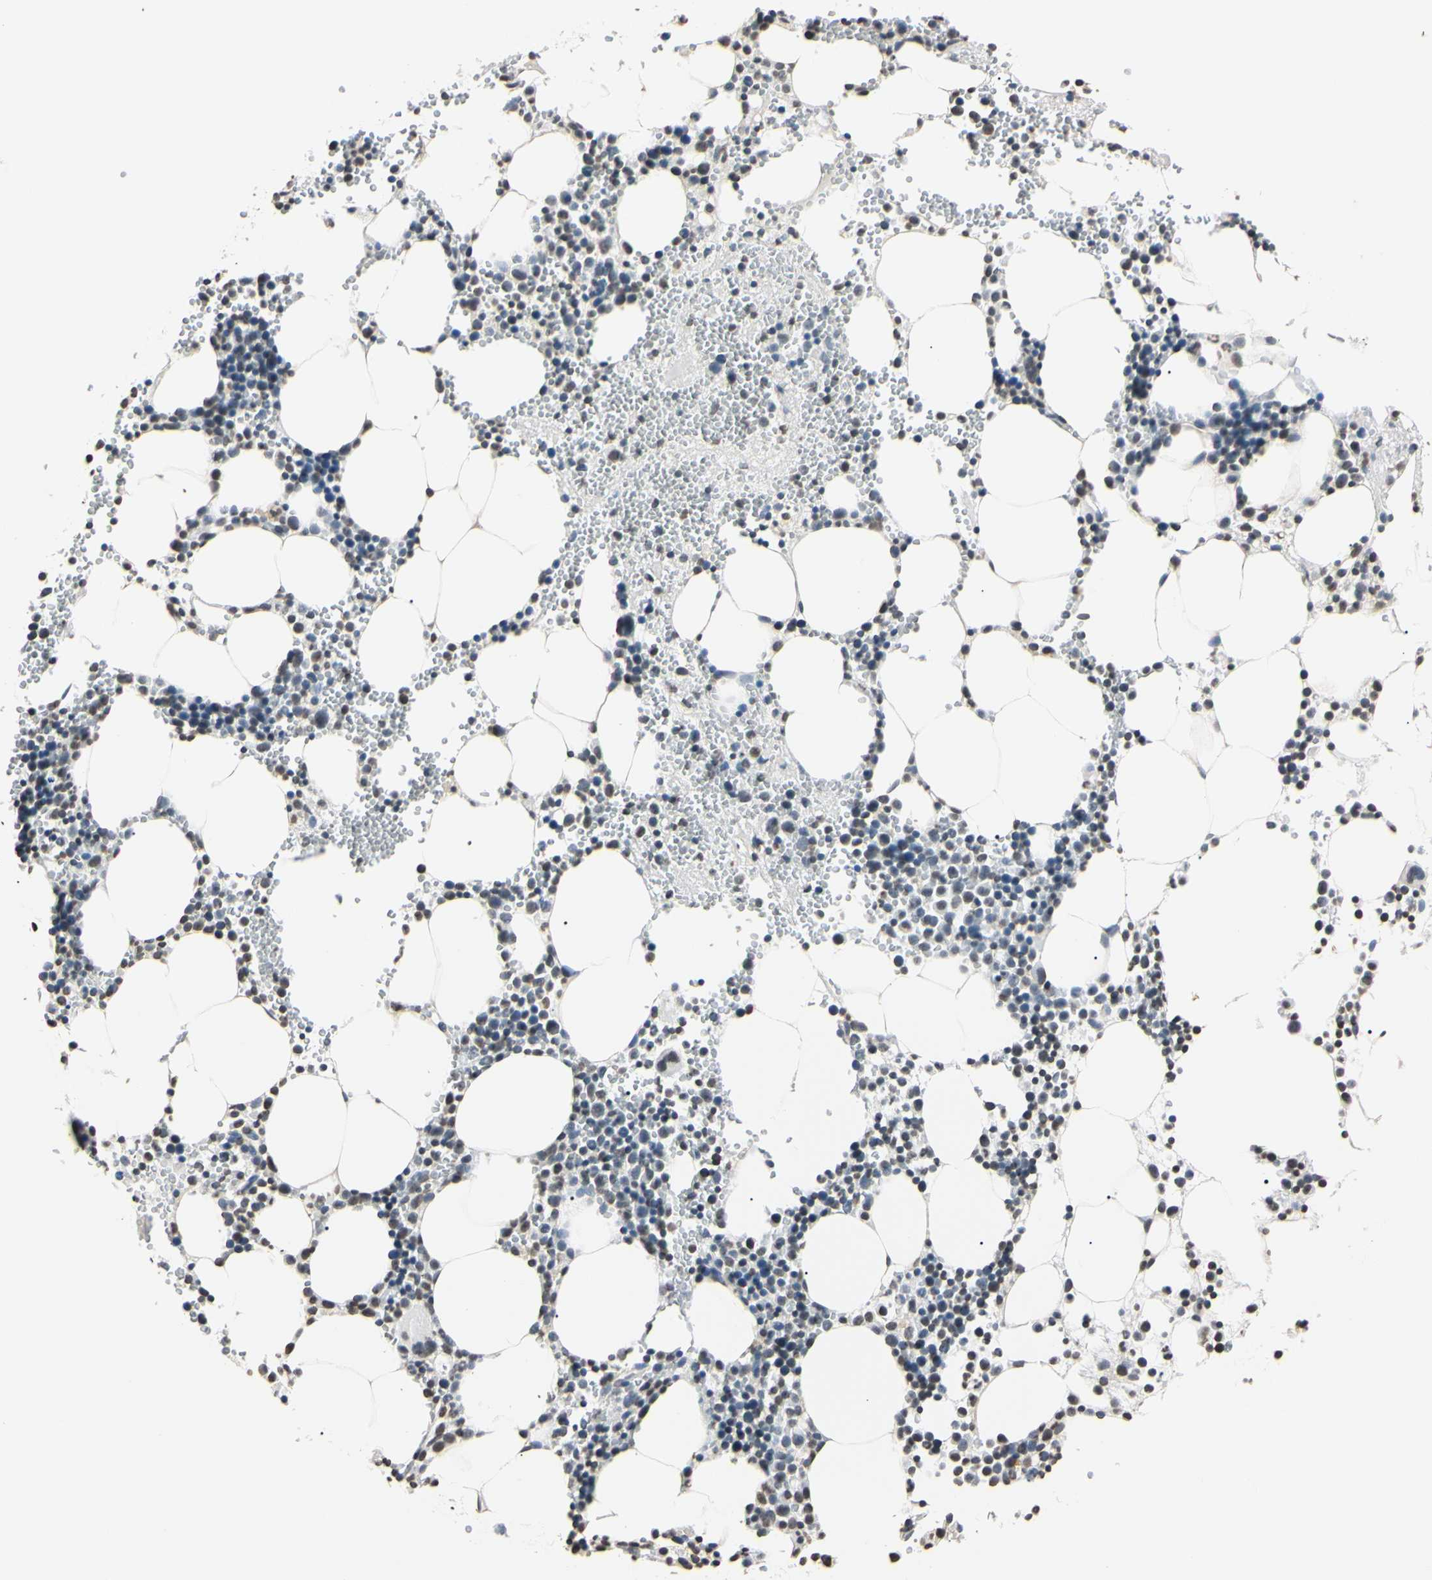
{"staining": {"intensity": "weak", "quantity": "<25%", "location": "nuclear"}, "tissue": "bone marrow", "cell_type": "Hematopoietic cells", "image_type": "normal", "snomed": [{"axis": "morphology", "description": "Normal tissue, NOS"}, {"axis": "morphology", "description": "Inflammation, NOS"}, {"axis": "topography", "description": "Bone marrow"}], "caption": "Unremarkable bone marrow was stained to show a protein in brown. There is no significant positivity in hematopoietic cells.", "gene": "CDC45", "patient": {"sex": "male", "age": 42}}